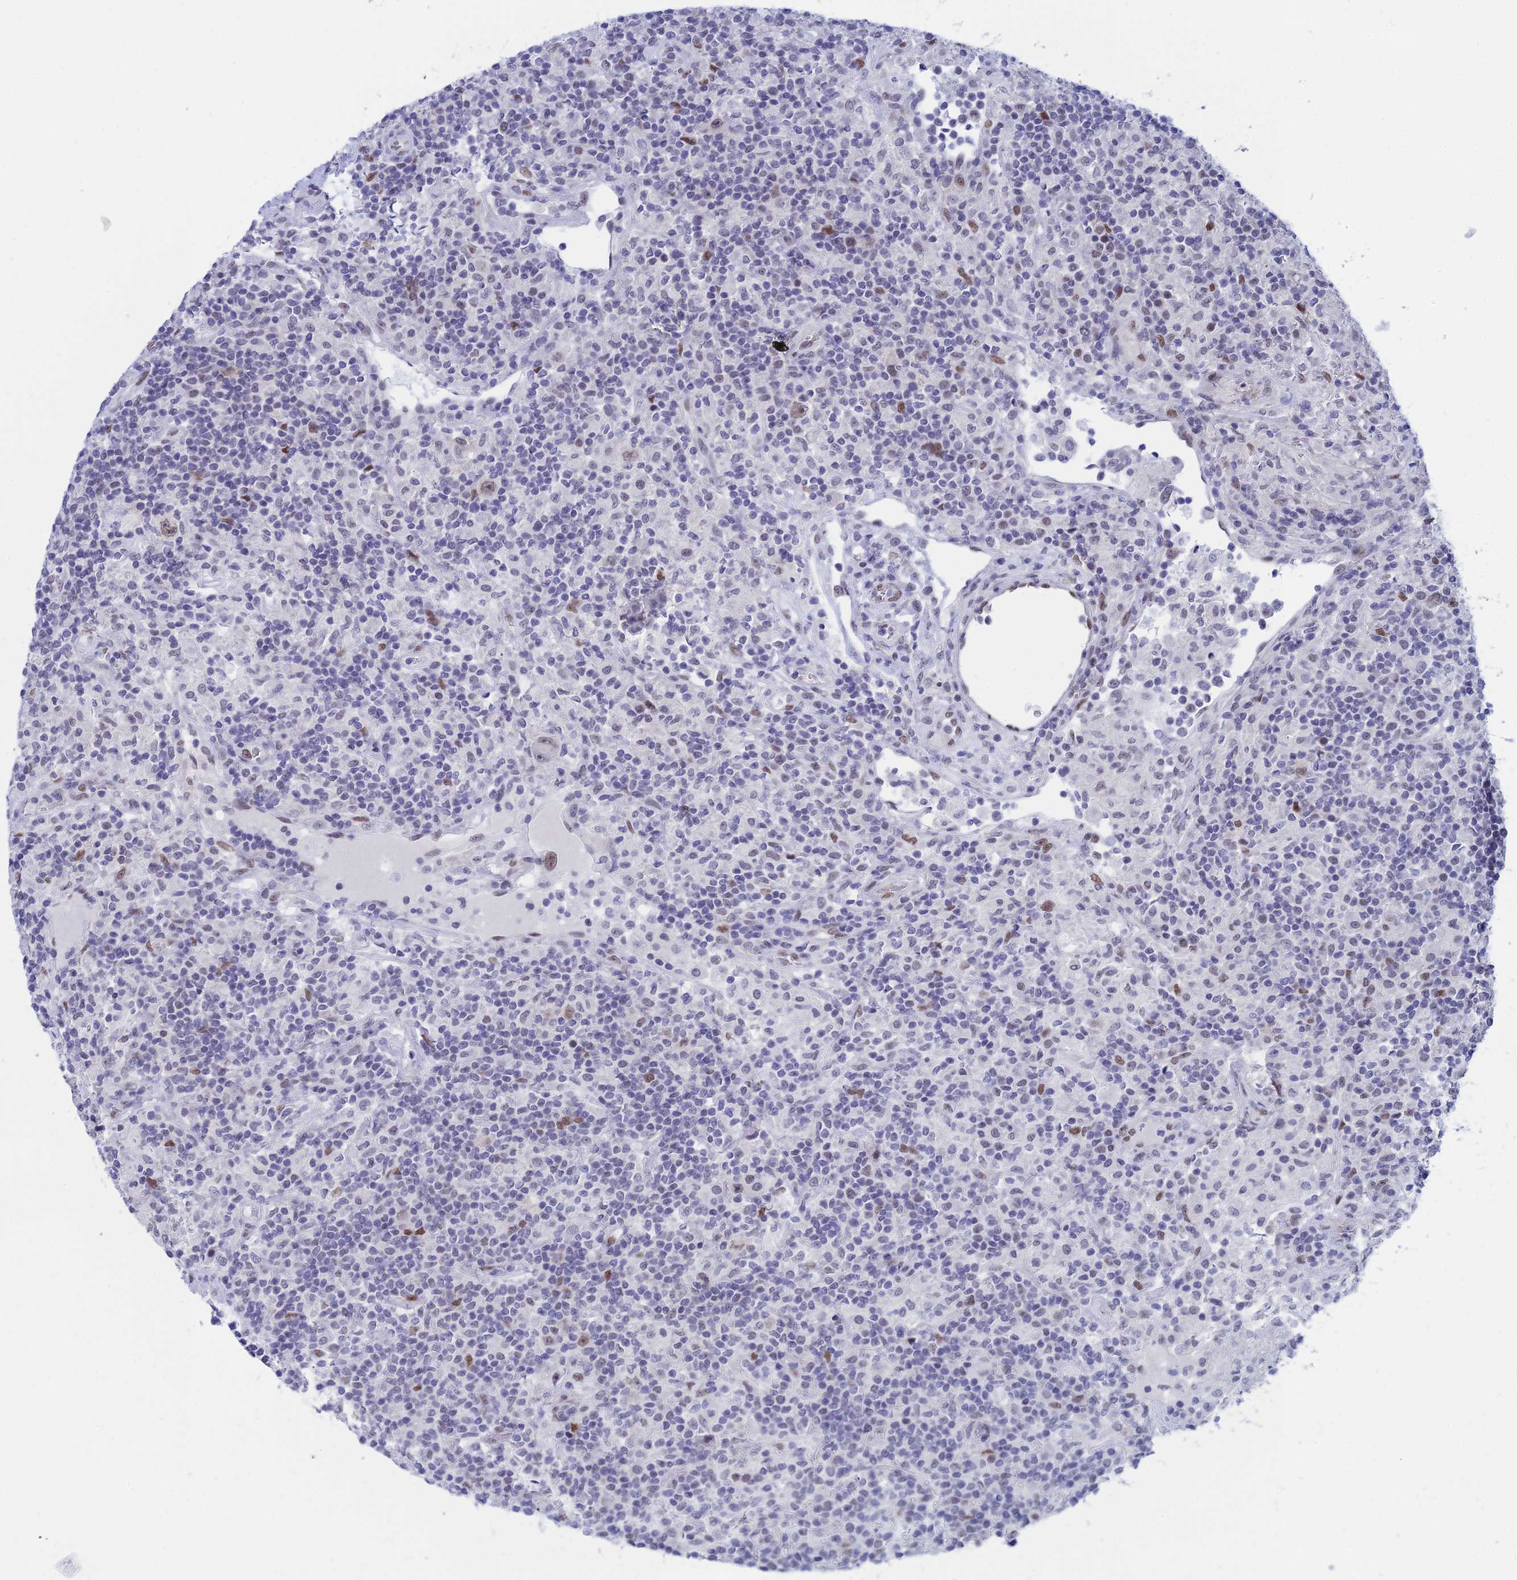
{"staining": {"intensity": "weak", "quantity": ">75%", "location": "nuclear"}, "tissue": "lymphoma", "cell_type": "Tumor cells", "image_type": "cancer", "snomed": [{"axis": "morphology", "description": "Hodgkin's disease, NOS"}, {"axis": "topography", "description": "Lymph node"}], "caption": "Protein expression analysis of human Hodgkin's disease reveals weak nuclear expression in approximately >75% of tumor cells.", "gene": "NABP2", "patient": {"sex": "male", "age": 70}}